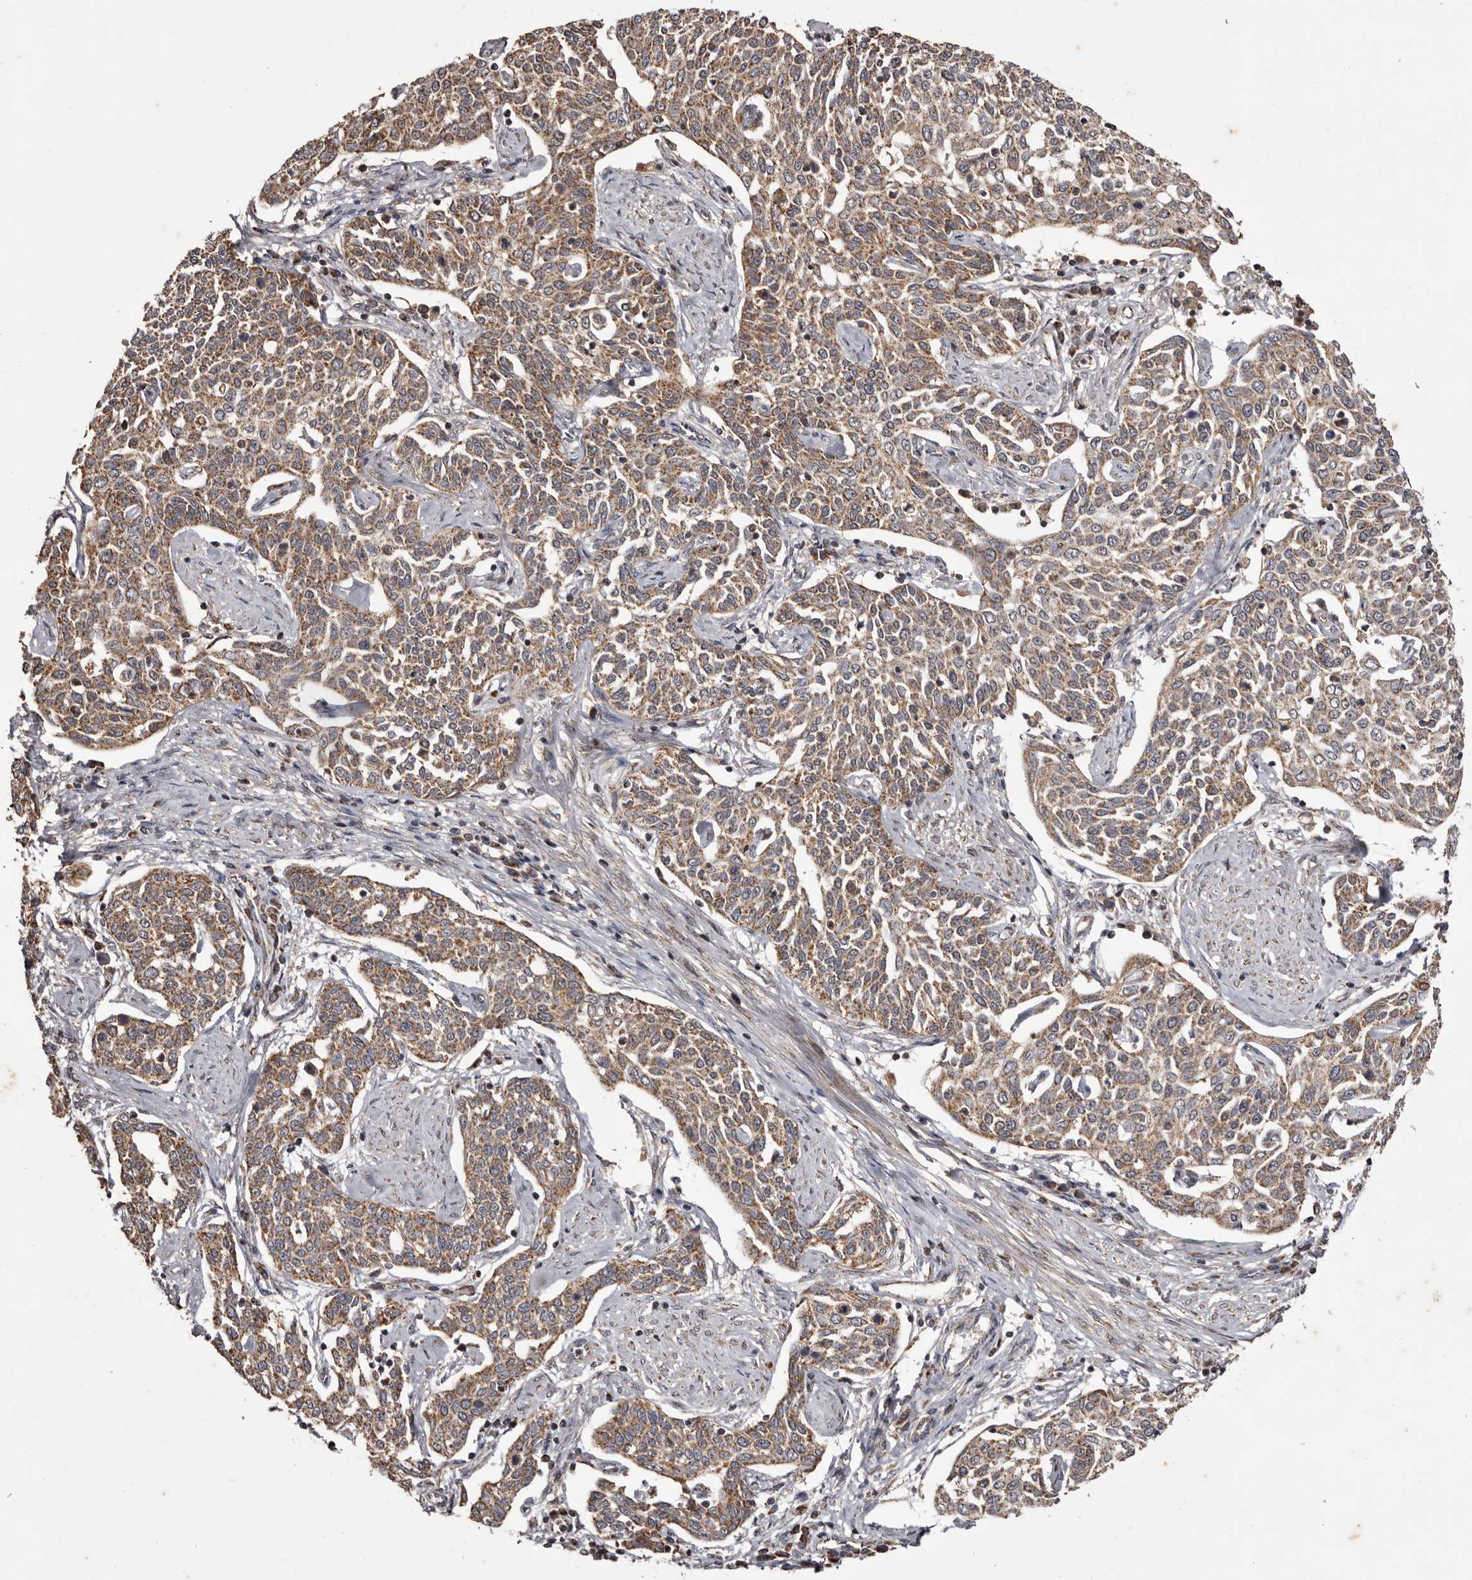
{"staining": {"intensity": "moderate", "quantity": ">75%", "location": "cytoplasmic/membranous"}, "tissue": "cervical cancer", "cell_type": "Tumor cells", "image_type": "cancer", "snomed": [{"axis": "morphology", "description": "Squamous cell carcinoma, NOS"}, {"axis": "topography", "description": "Cervix"}], "caption": "Human cervical squamous cell carcinoma stained for a protein (brown) demonstrates moderate cytoplasmic/membranous positive staining in approximately >75% of tumor cells.", "gene": "CPLANE2", "patient": {"sex": "female", "age": 34}}